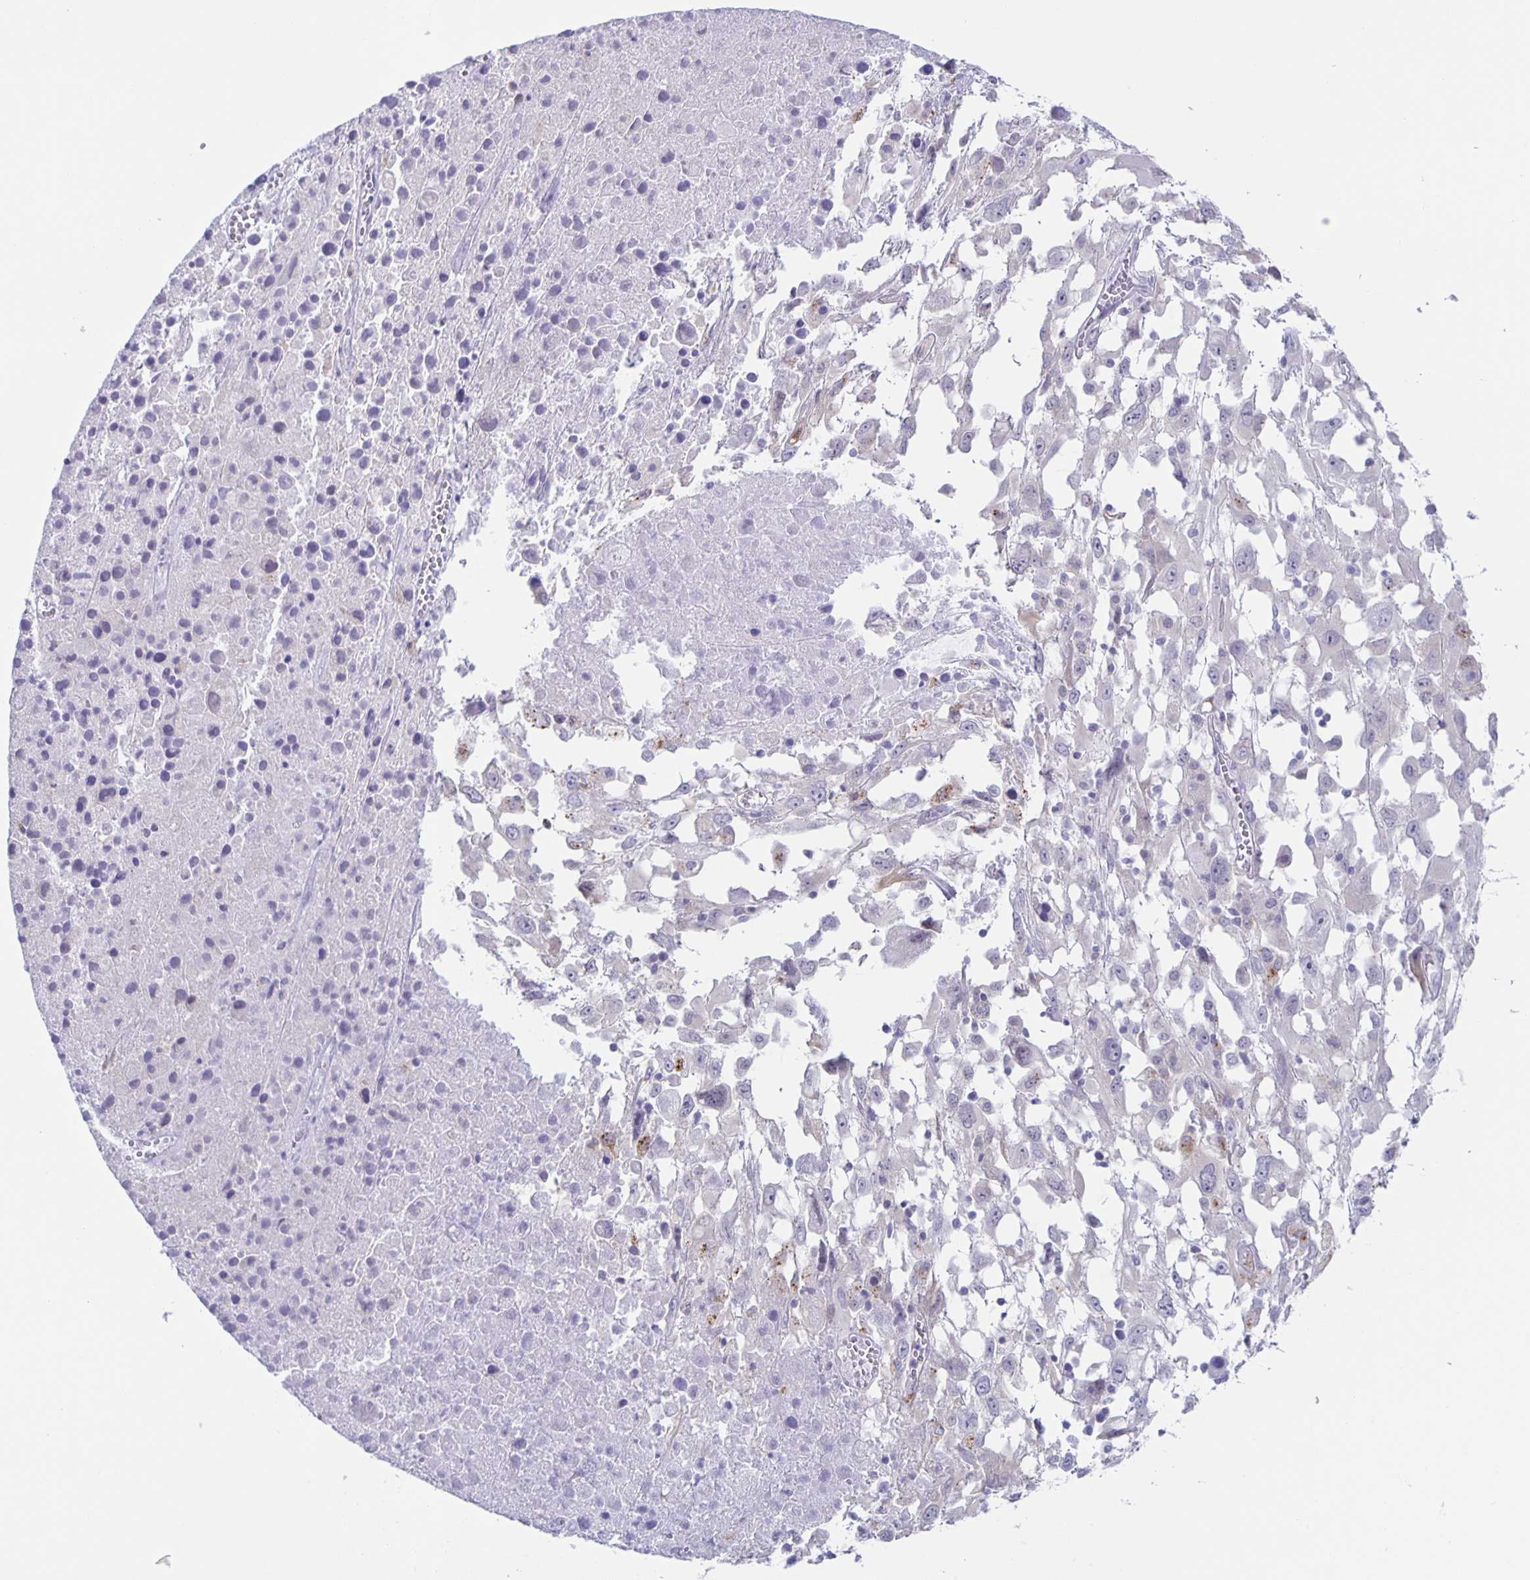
{"staining": {"intensity": "negative", "quantity": "none", "location": "none"}, "tissue": "melanoma", "cell_type": "Tumor cells", "image_type": "cancer", "snomed": [{"axis": "morphology", "description": "Malignant melanoma, Metastatic site"}, {"axis": "topography", "description": "Soft tissue"}], "caption": "There is no significant staining in tumor cells of malignant melanoma (metastatic site).", "gene": "LIPA", "patient": {"sex": "male", "age": 50}}